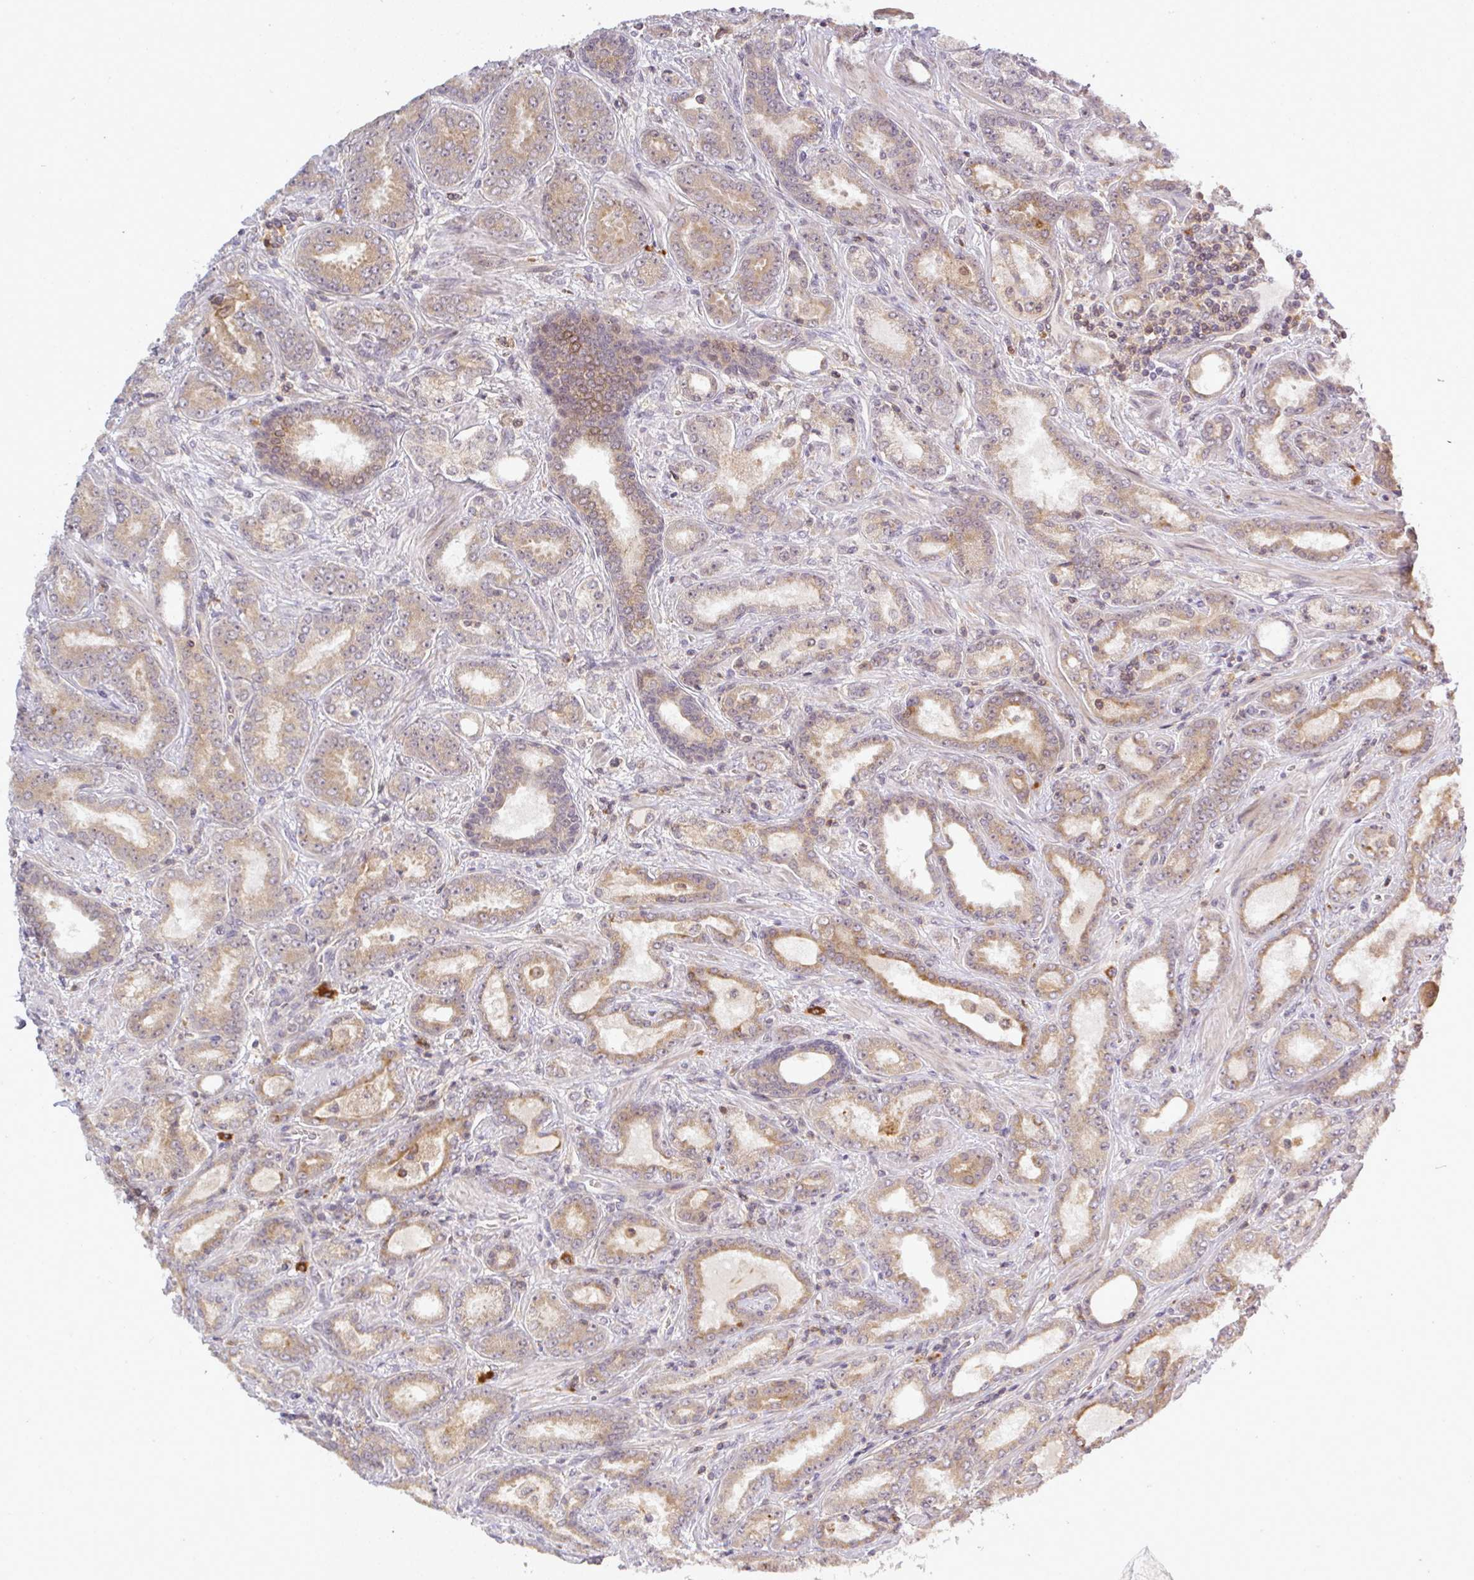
{"staining": {"intensity": "moderate", "quantity": ">75%", "location": "cytoplasmic/membranous"}, "tissue": "prostate cancer", "cell_type": "Tumor cells", "image_type": "cancer", "snomed": [{"axis": "morphology", "description": "Adenocarcinoma, High grade"}, {"axis": "topography", "description": "Prostate"}], "caption": "A histopathology image of prostate cancer stained for a protein demonstrates moderate cytoplasmic/membranous brown staining in tumor cells.", "gene": "FAM153A", "patient": {"sex": "male", "age": 72}}